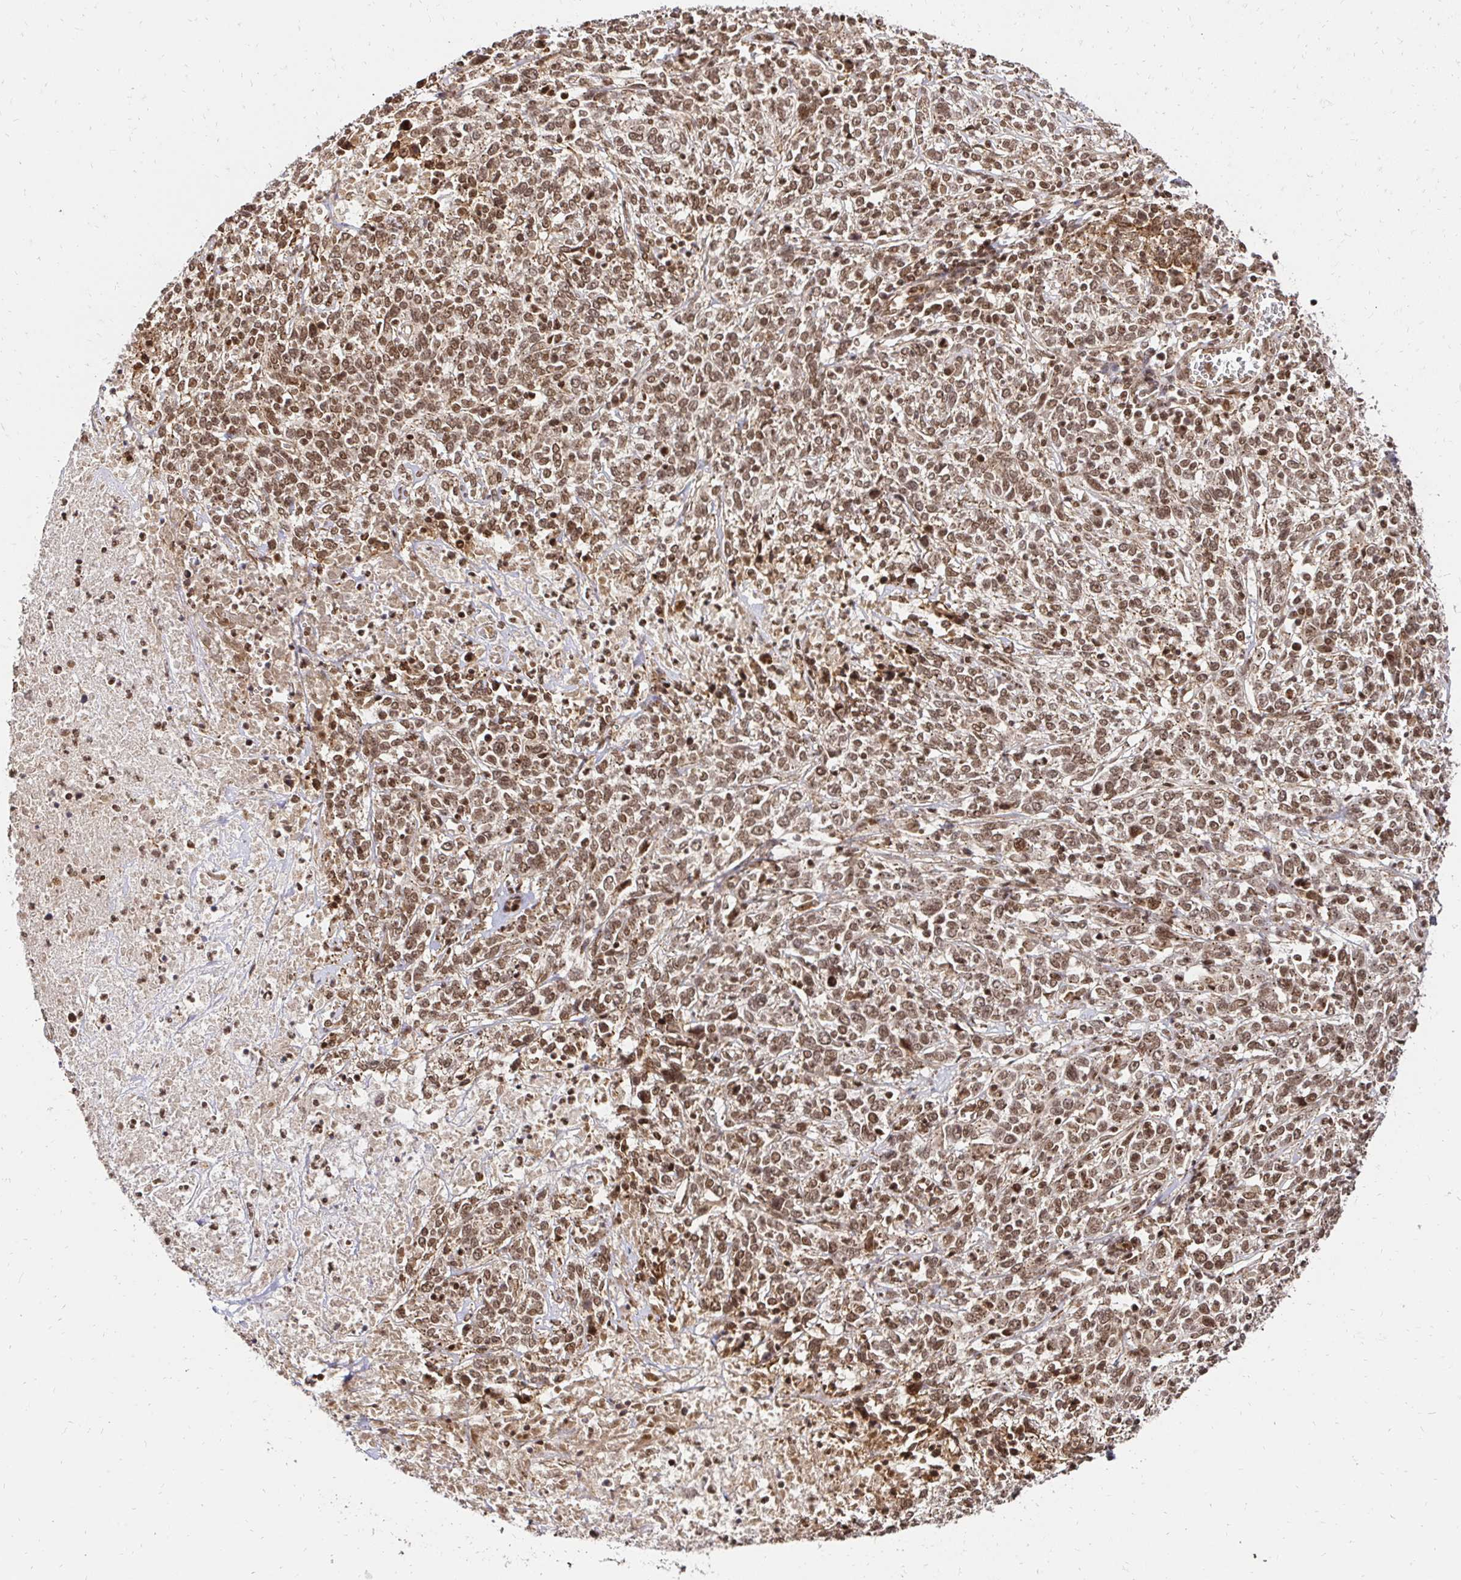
{"staining": {"intensity": "moderate", "quantity": ">75%", "location": "nuclear"}, "tissue": "cervical cancer", "cell_type": "Tumor cells", "image_type": "cancer", "snomed": [{"axis": "morphology", "description": "Squamous cell carcinoma, NOS"}, {"axis": "topography", "description": "Cervix"}], "caption": "Brown immunohistochemical staining in human cervical cancer displays moderate nuclear expression in approximately >75% of tumor cells. The staining was performed using DAB (3,3'-diaminobenzidine) to visualize the protein expression in brown, while the nuclei were stained in blue with hematoxylin (Magnification: 20x).", "gene": "GLYR1", "patient": {"sex": "female", "age": 46}}